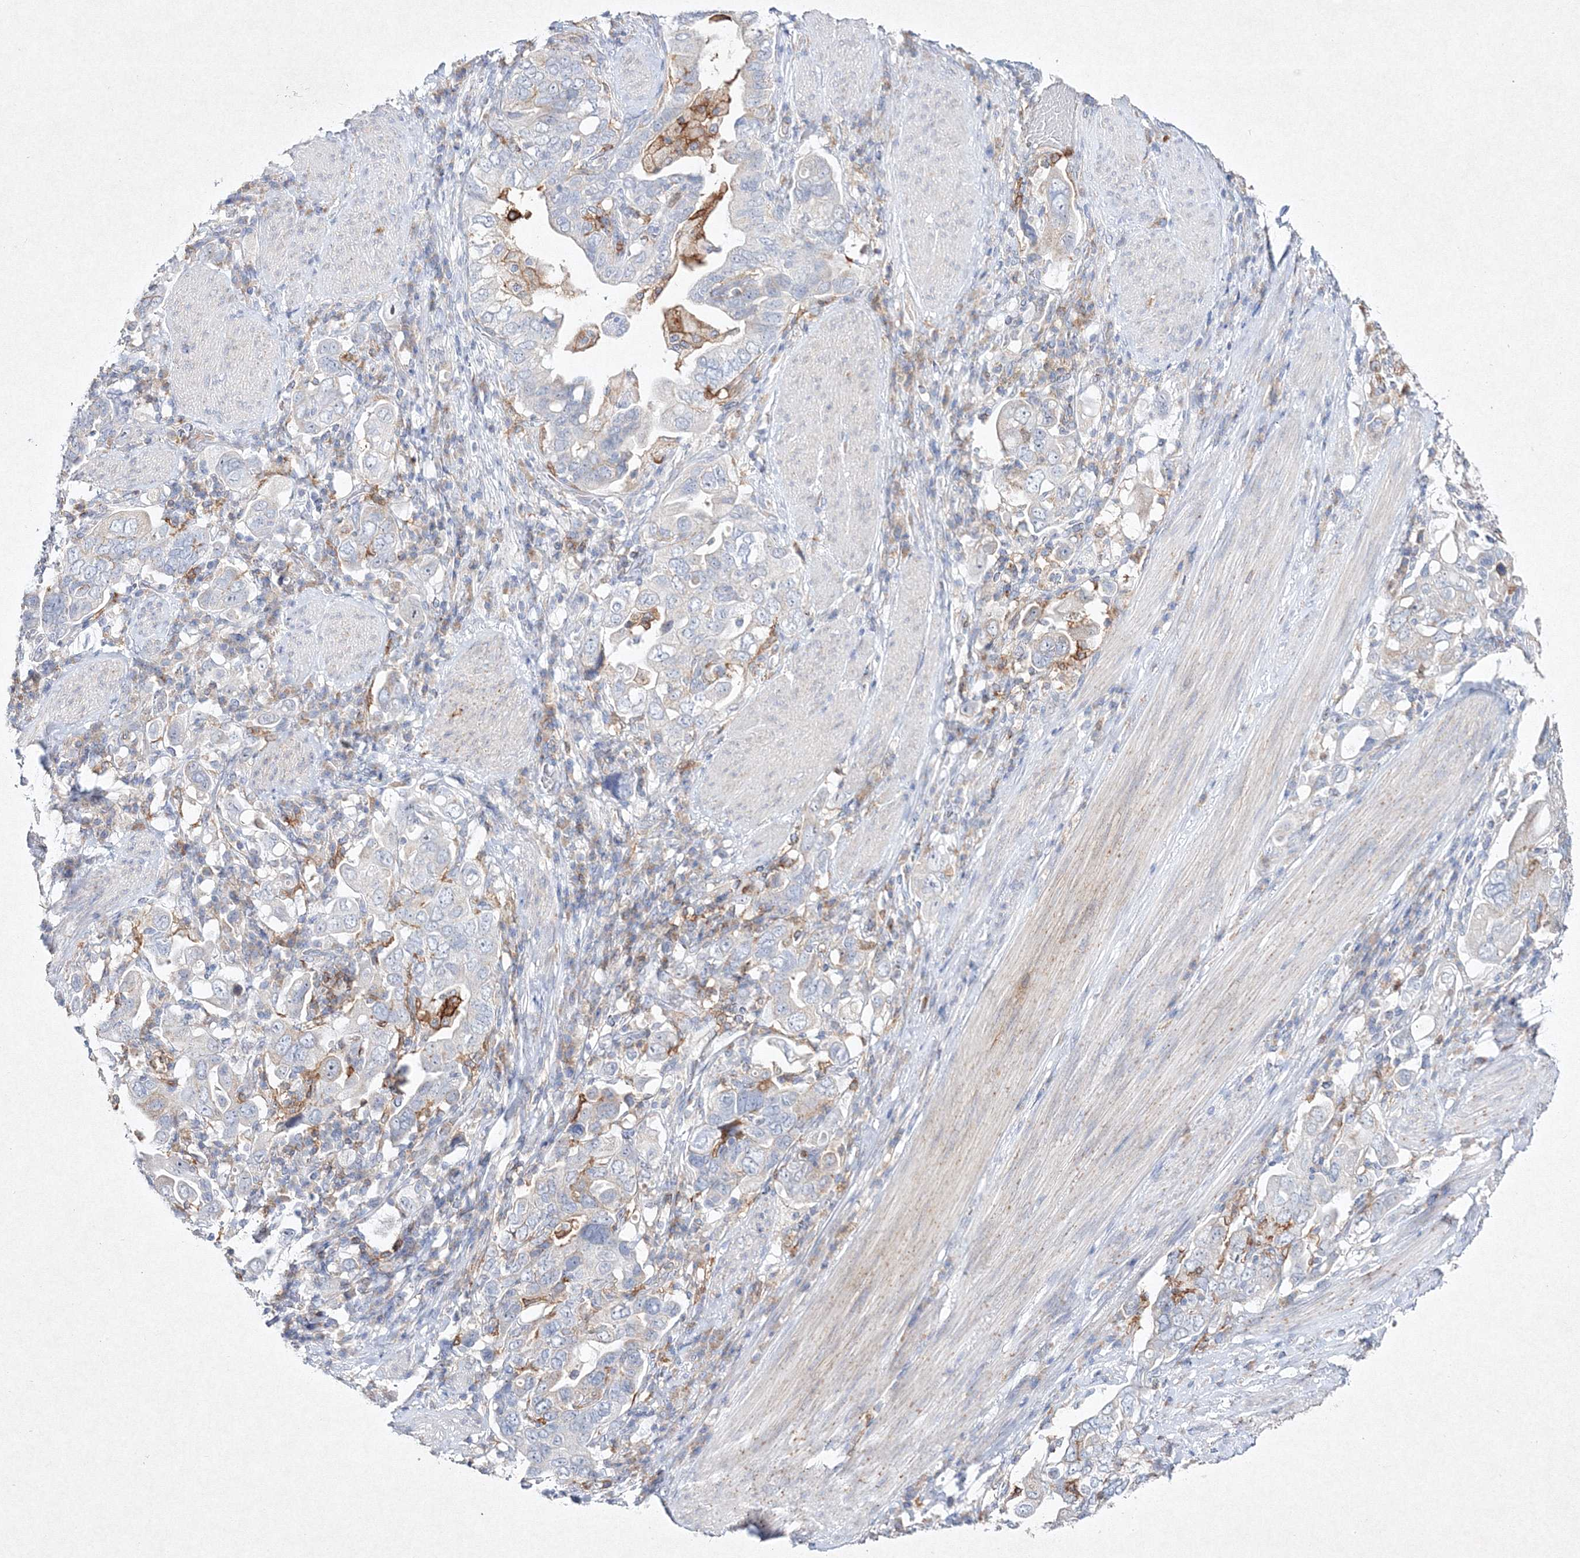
{"staining": {"intensity": "negative", "quantity": "none", "location": "none"}, "tissue": "stomach cancer", "cell_type": "Tumor cells", "image_type": "cancer", "snomed": [{"axis": "morphology", "description": "Adenocarcinoma, NOS"}, {"axis": "topography", "description": "Stomach, upper"}], "caption": "DAB (3,3'-diaminobenzidine) immunohistochemical staining of stomach cancer demonstrates no significant staining in tumor cells.", "gene": "HCST", "patient": {"sex": "male", "age": 62}}